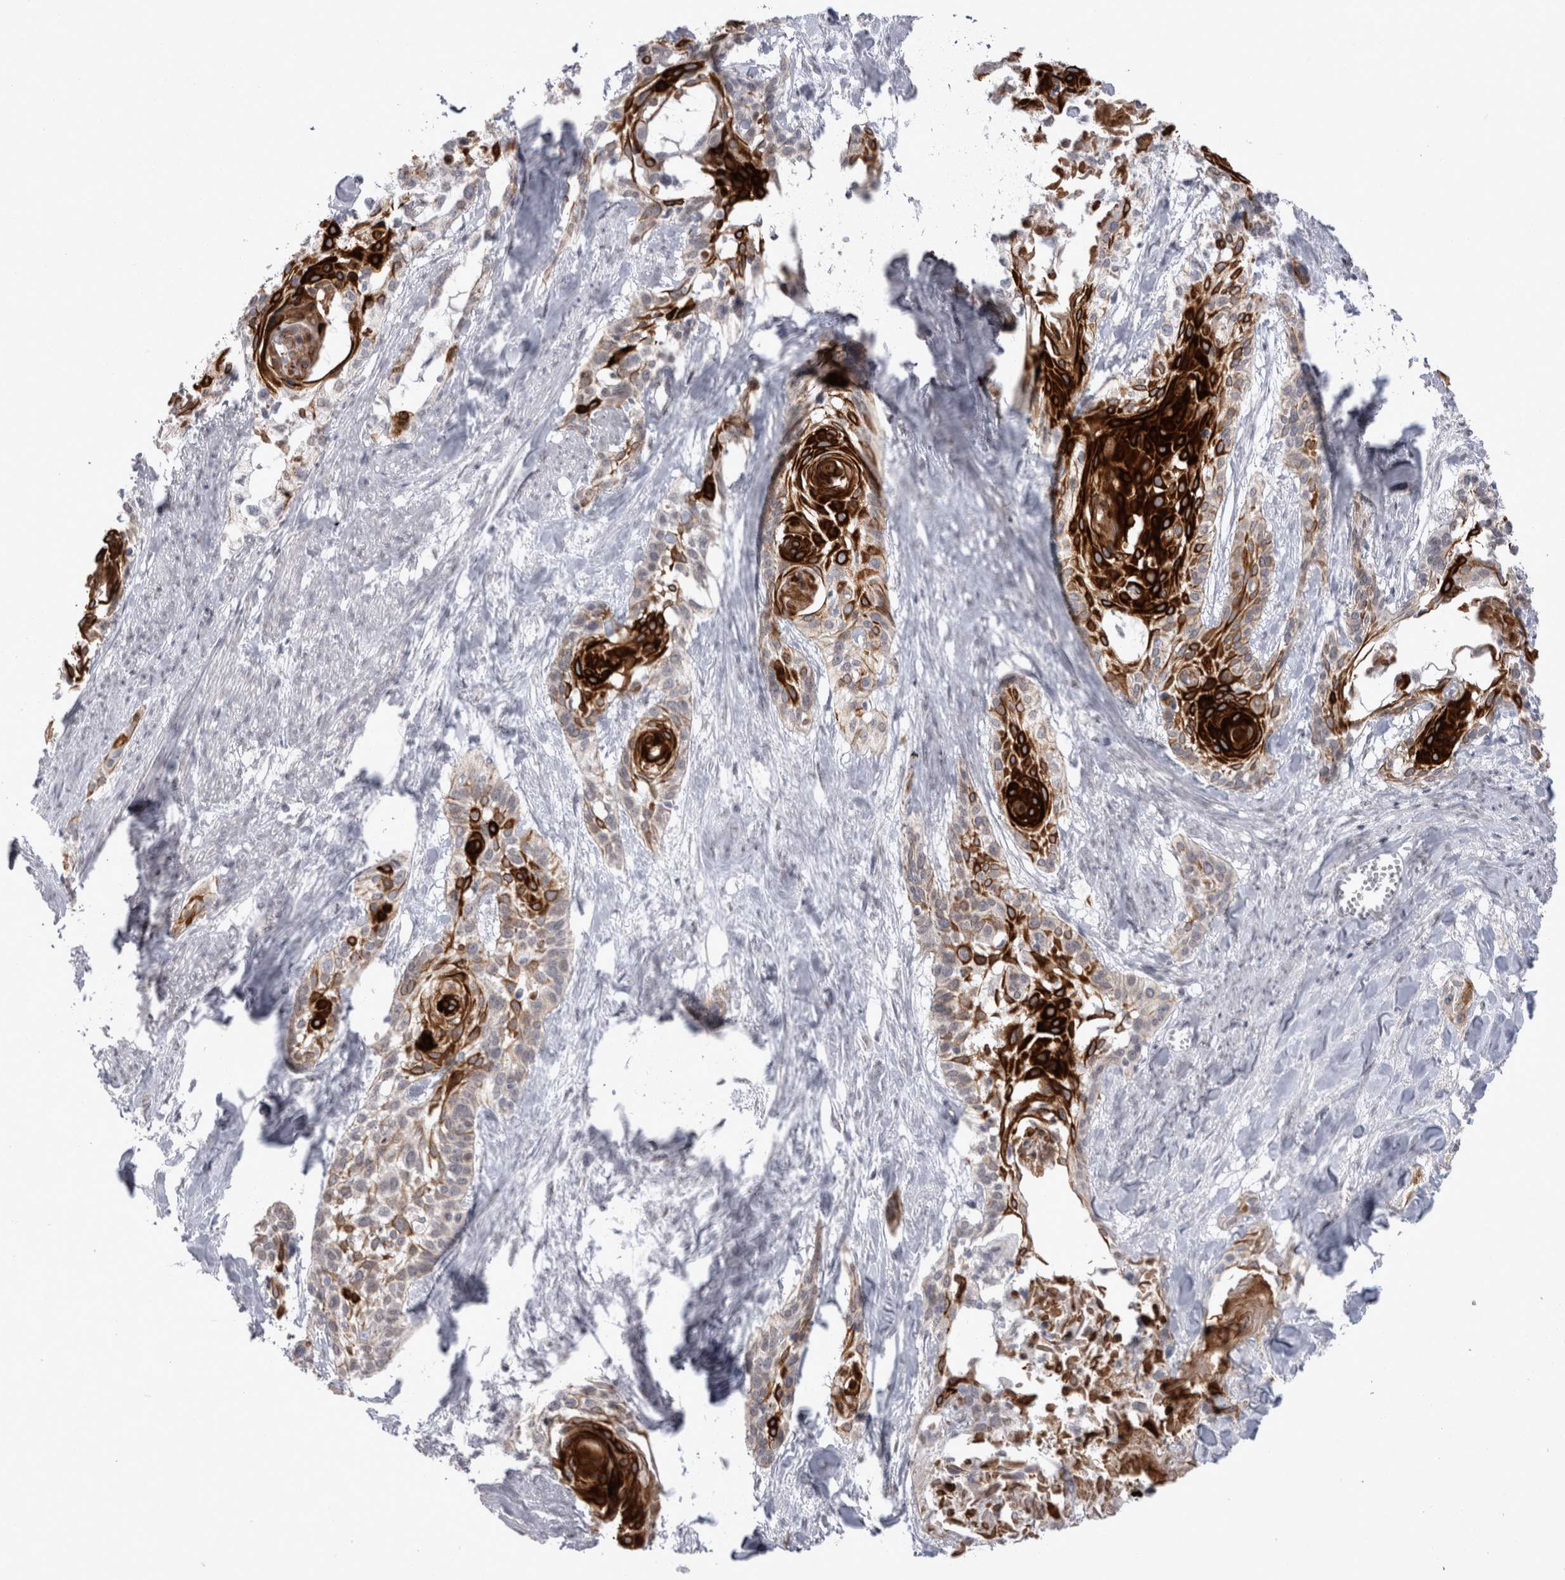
{"staining": {"intensity": "strong", "quantity": "25%-75%", "location": "cytoplasmic/membranous"}, "tissue": "cervical cancer", "cell_type": "Tumor cells", "image_type": "cancer", "snomed": [{"axis": "morphology", "description": "Squamous cell carcinoma, NOS"}, {"axis": "topography", "description": "Cervix"}], "caption": "This image reveals immunohistochemistry staining of human squamous cell carcinoma (cervical), with high strong cytoplasmic/membranous positivity in about 25%-75% of tumor cells.", "gene": "DDX4", "patient": {"sex": "female", "age": 57}}